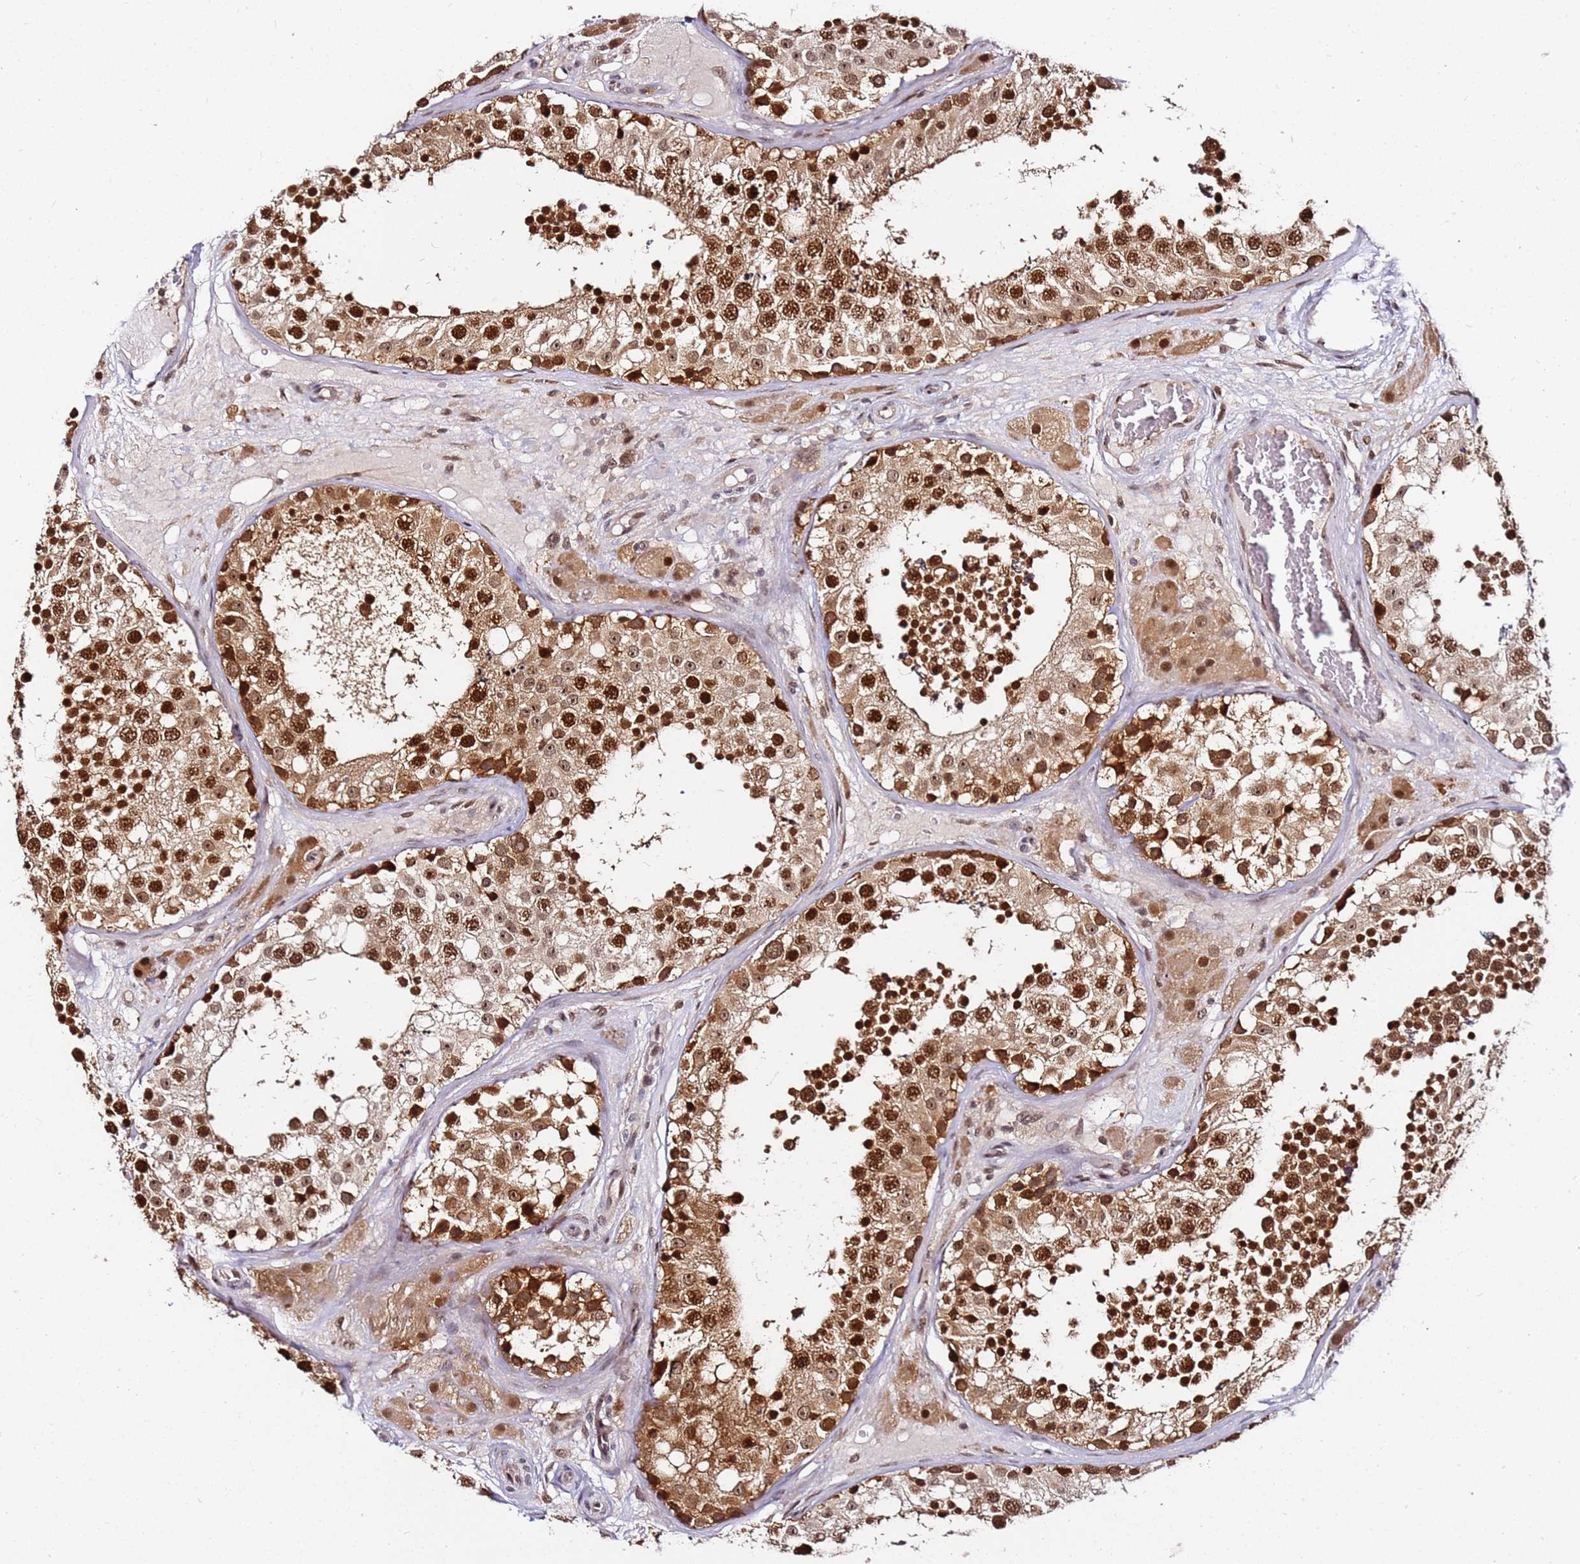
{"staining": {"intensity": "strong", "quantity": ">75%", "location": "nuclear"}, "tissue": "testis", "cell_type": "Cells in seminiferous ducts", "image_type": "normal", "snomed": [{"axis": "morphology", "description": "Normal tissue, NOS"}, {"axis": "topography", "description": "Testis"}], "caption": "Normal testis exhibits strong nuclear staining in approximately >75% of cells in seminiferous ducts, visualized by immunohistochemistry. (Brightfield microscopy of DAB IHC at high magnification).", "gene": "RGS18", "patient": {"sex": "male", "age": 26}}